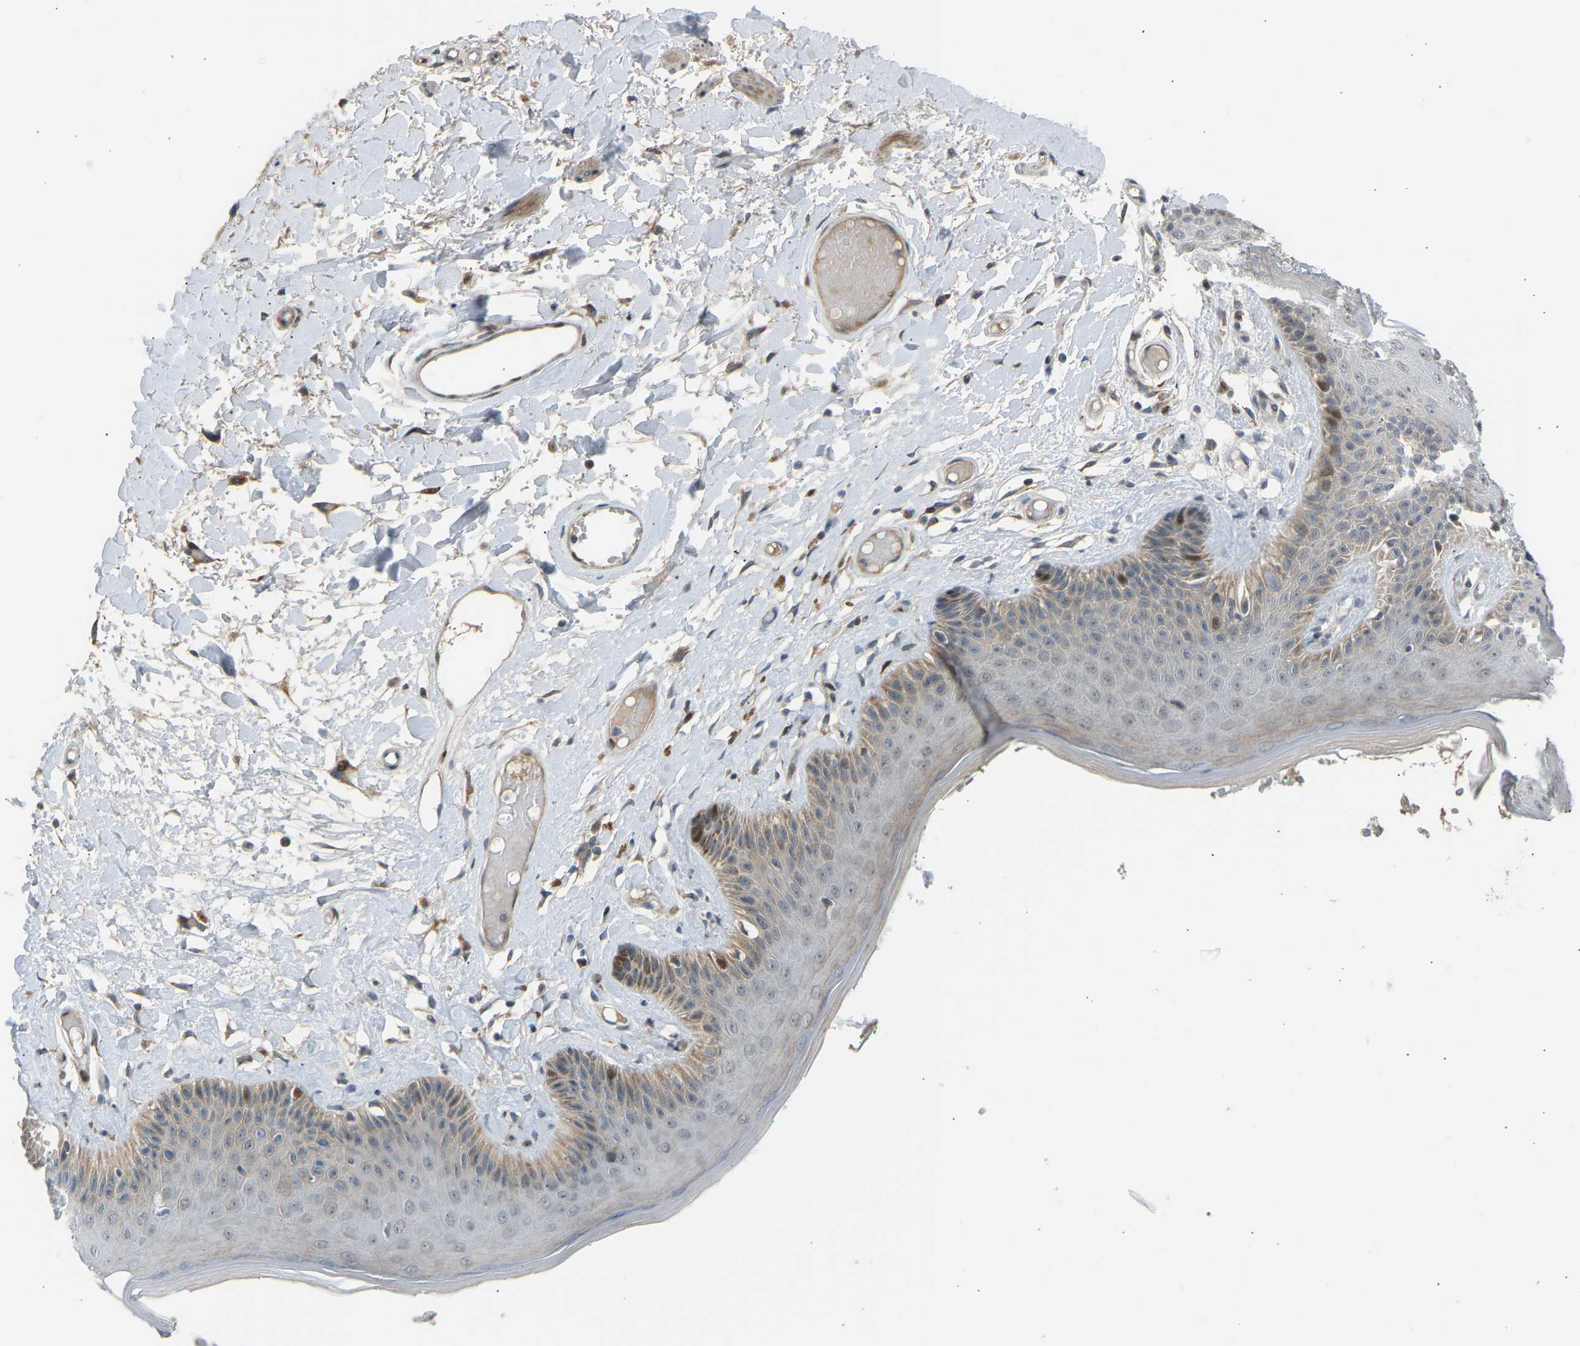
{"staining": {"intensity": "moderate", "quantity": "<25%", "location": "cytoplasmic/membranous,nuclear"}, "tissue": "skin", "cell_type": "Epidermal cells", "image_type": "normal", "snomed": [{"axis": "morphology", "description": "Normal tissue, NOS"}, {"axis": "topography", "description": "Vulva"}], "caption": "An immunohistochemistry photomicrograph of benign tissue is shown. Protein staining in brown highlights moderate cytoplasmic/membranous,nuclear positivity in skin within epidermal cells.", "gene": "VPS41", "patient": {"sex": "female", "age": 73}}